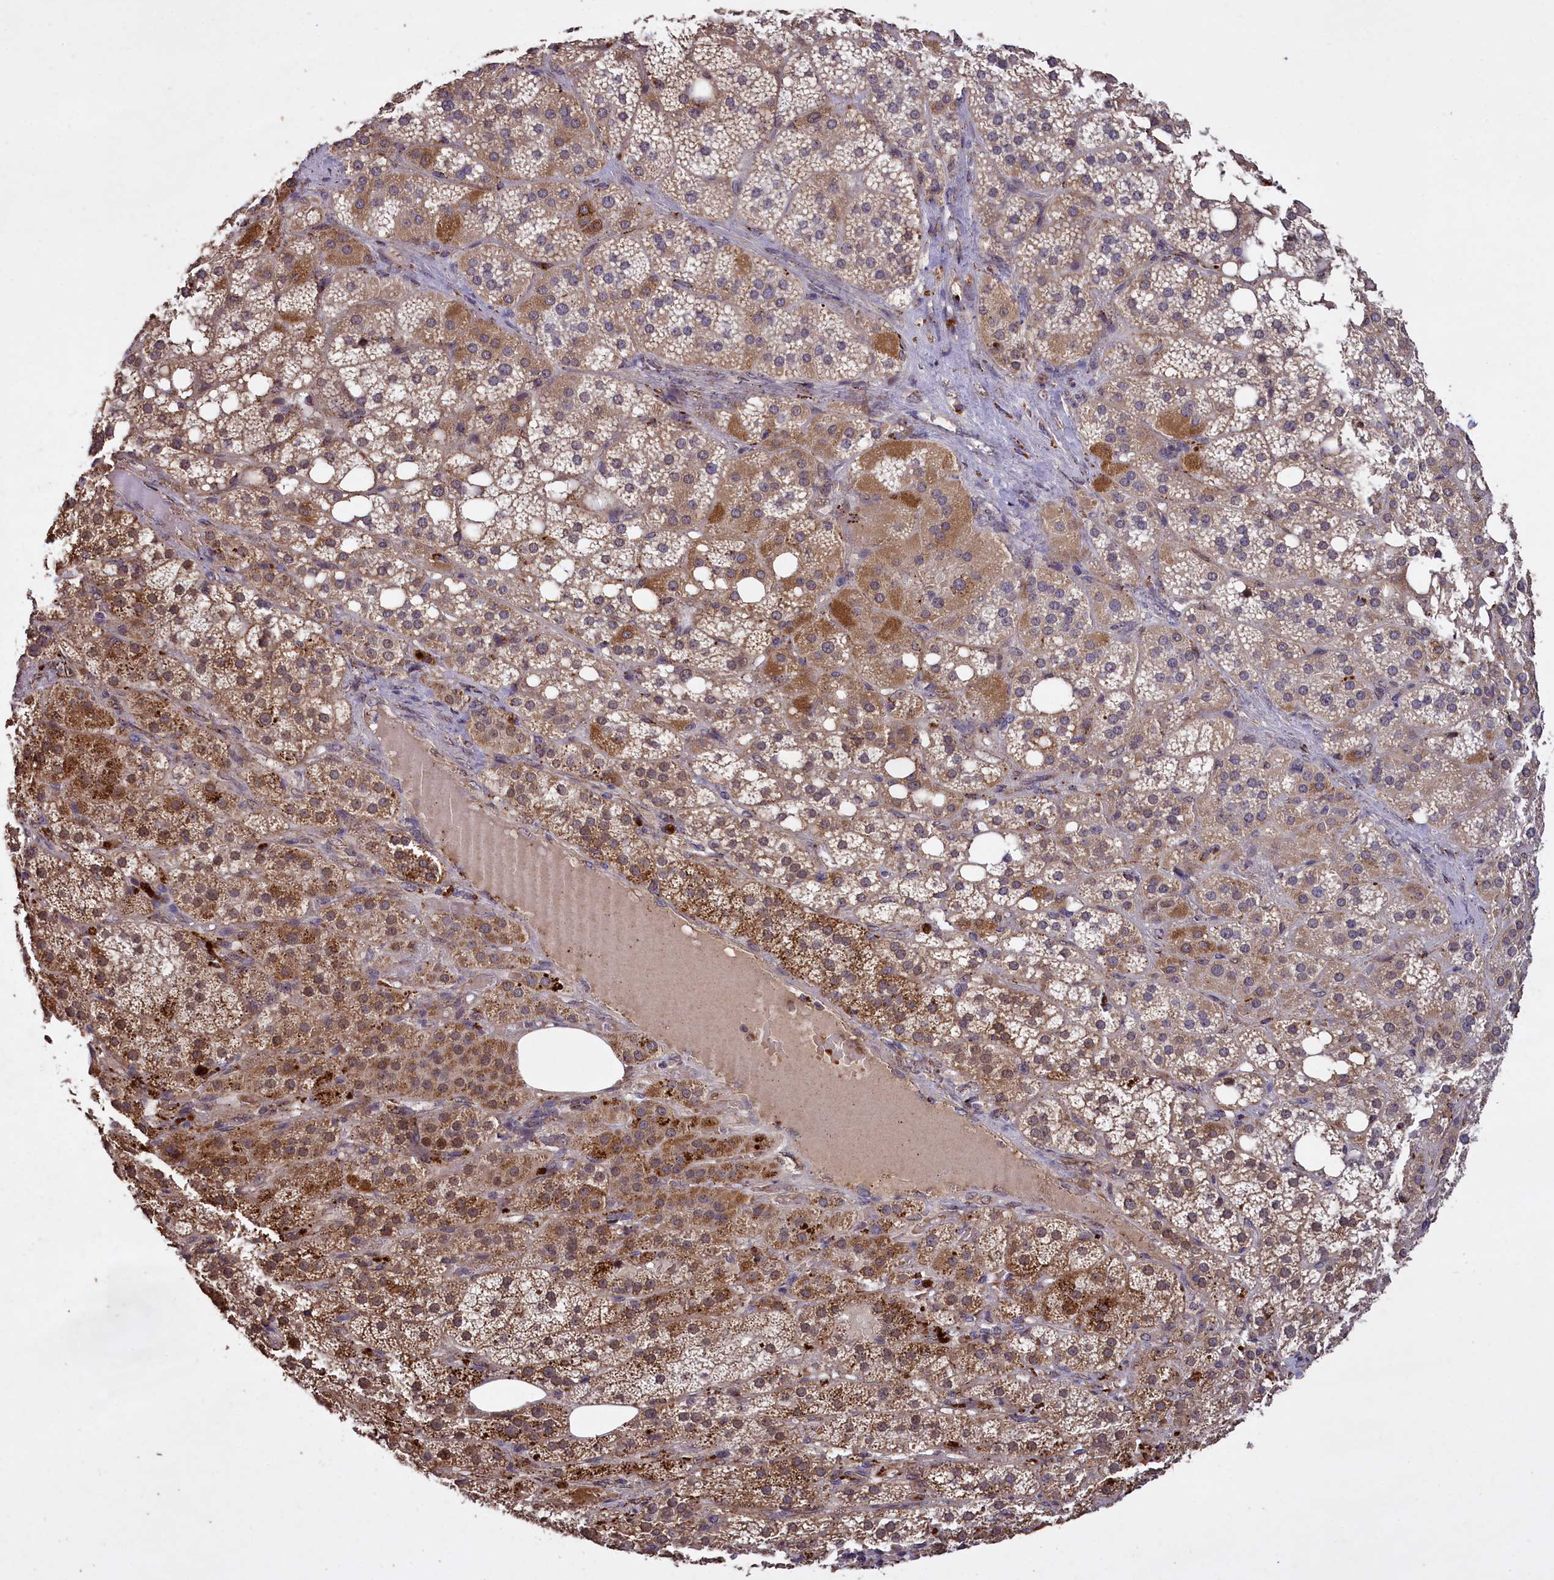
{"staining": {"intensity": "moderate", "quantity": ">75%", "location": "cytoplasmic/membranous"}, "tissue": "adrenal gland", "cell_type": "Glandular cells", "image_type": "normal", "snomed": [{"axis": "morphology", "description": "Normal tissue, NOS"}, {"axis": "topography", "description": "Adrenal gland"}], "caption": "An IHC micrograph of normal tissue is shown. Protein staining in brown highlights moderate cytoplasmic/membranous positivity in adrenal gland within glandular cells.", "gene": "CLRN2", "patient": {"sex": "female", "age": 59}}